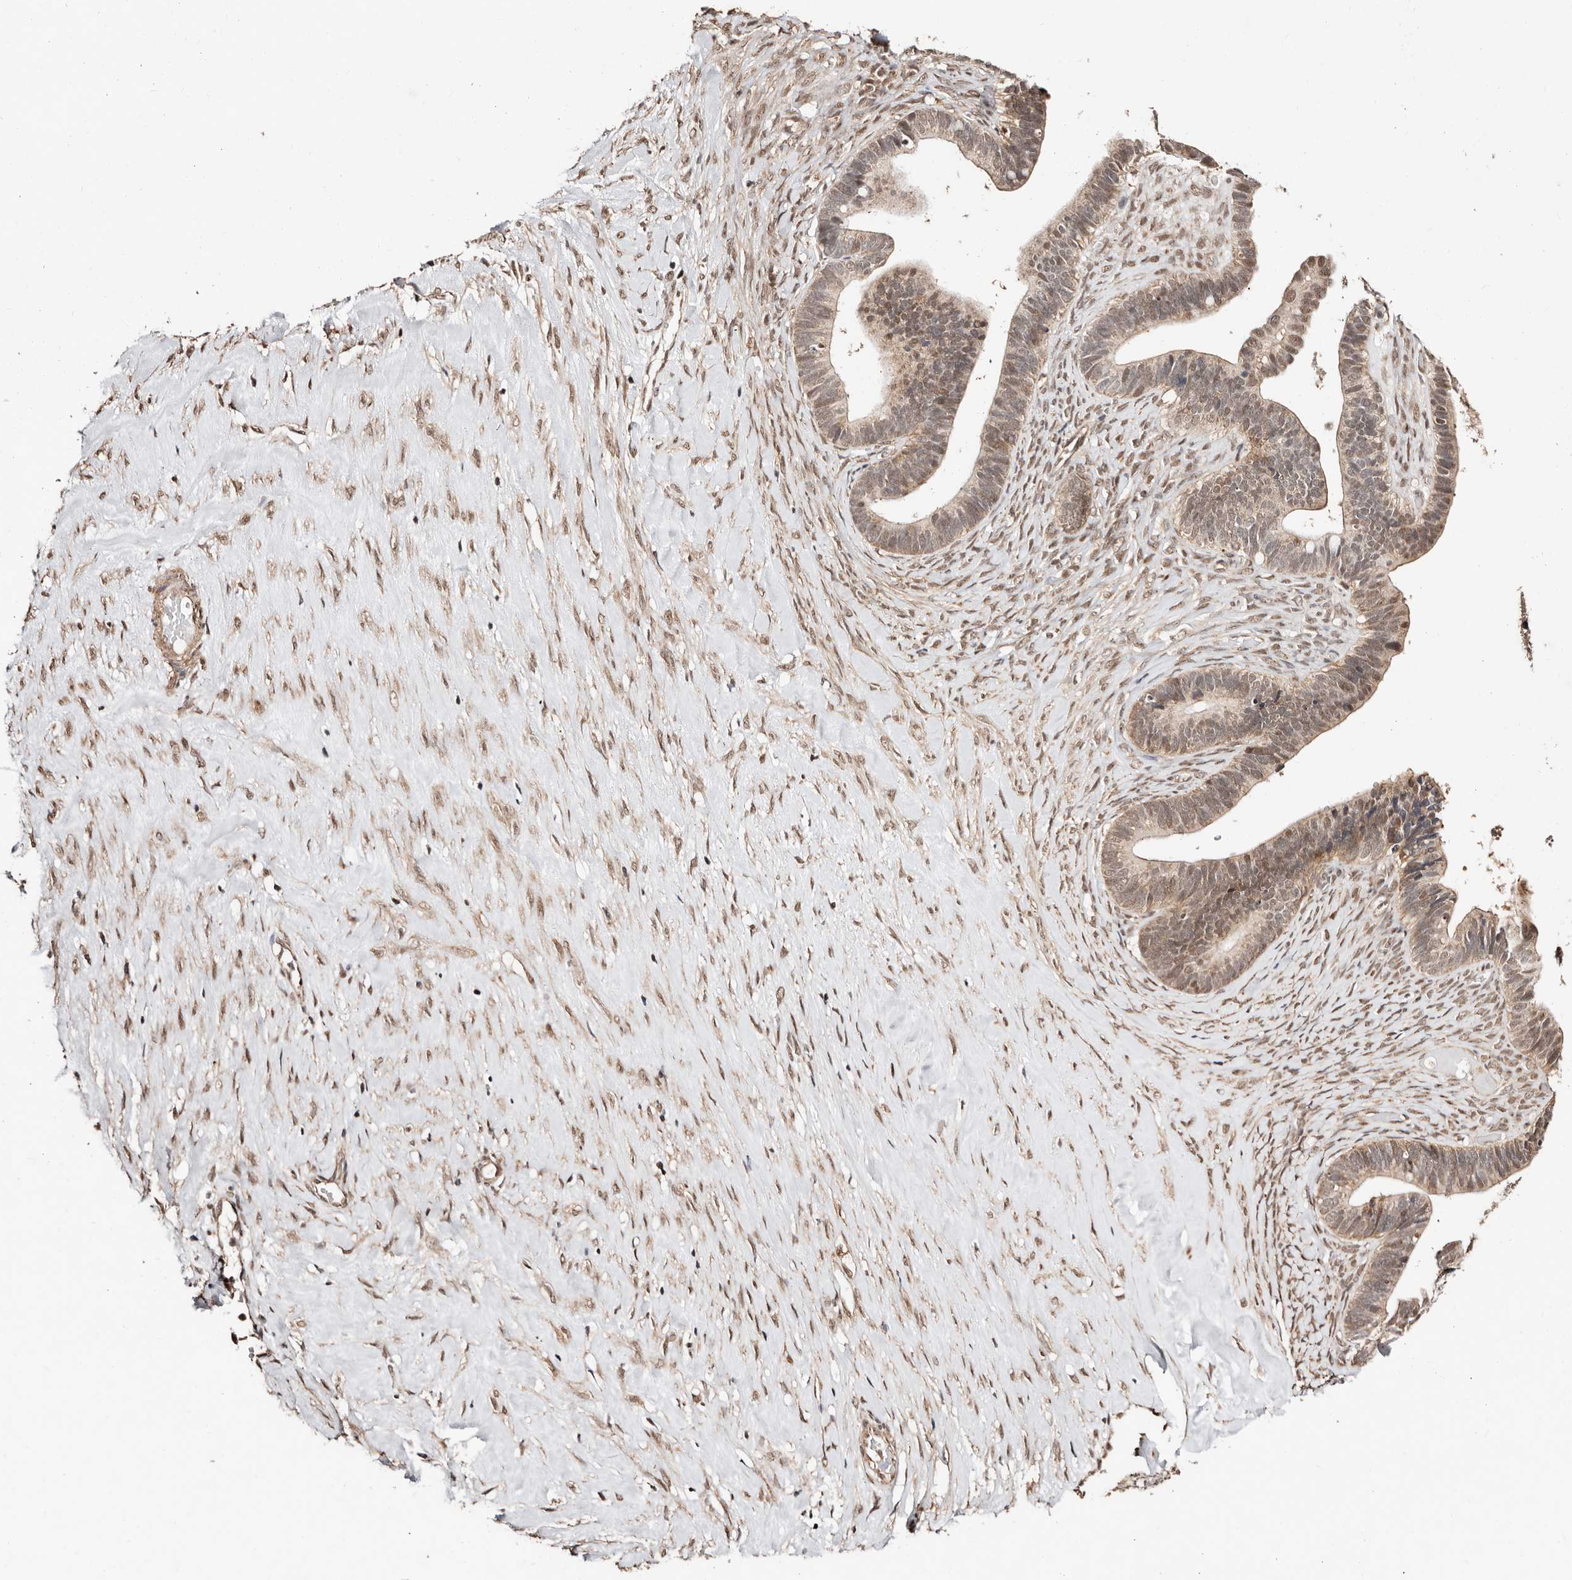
{"staining": {"intensity": "moderate", "quantity": ">75%", "location": "cytoplasmic/membranous,nuclear"}, "tissue": "ovarian cancer", "cell_type": "Tumor cells", "image_type": "cancer", "snomed": [{"axis": "morphology", "description": "Cystadenocarcinoma, serous, NOS"}, {"axis": "topography", "description": "Ovary"}], "caption": "DAB immunohistochemical staining of ovarian cancer (serous cystadenocarcinoma) reveals moderate cytoplasmic/membranous and nuclear protein positivity in approximately >75% of tumor cells. (DAB IHC, brown staining for protein, blue staining for nuclei).", "gene": "CTNNBL1", "patient": {"sex": "female", "age": 56}}